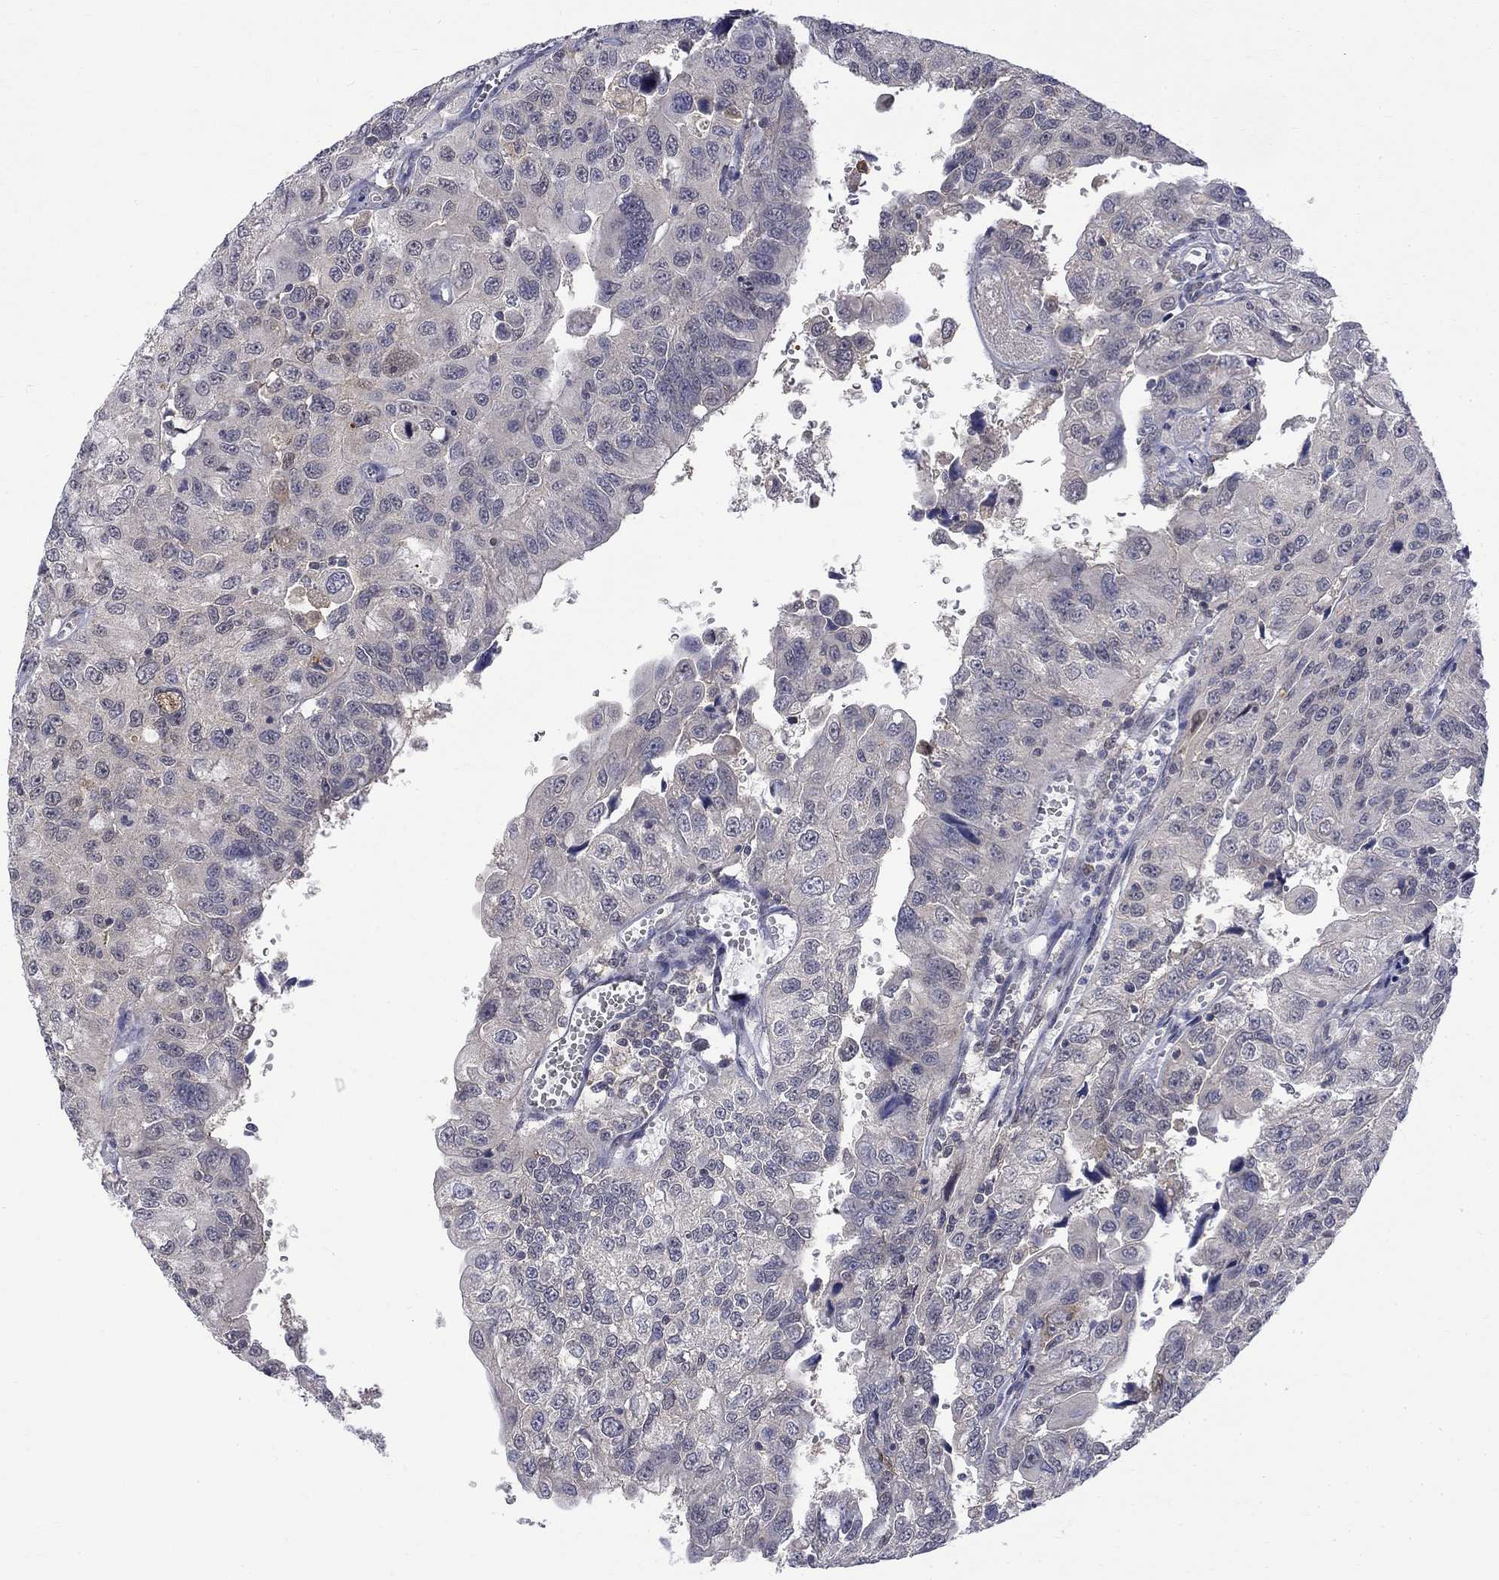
{"staining": {"intensity": "weak", "quantity": "25%-75%", "location": "cytoplasmic/membranous"}, "tissue": "urothelial cancer", "cell_type": "Tumor cells", "image_type": "cancer", "snomed": [{"axis": "morphology", "description": "Urothelial carcinoma, NOS"}, {"axis": "morphology", "description": "Urothelial carcinoma, High grade"}, {"axis": "topography", "description": "Urinary bladder"}], "caption": "IHC of human urothelial cancer displays low levels of weak cytoplasmic/membranous positivity in about 25%-75% of tumor cells.", "gene": "PCBP3", "patient": {"sex": "female", "age": 73}}